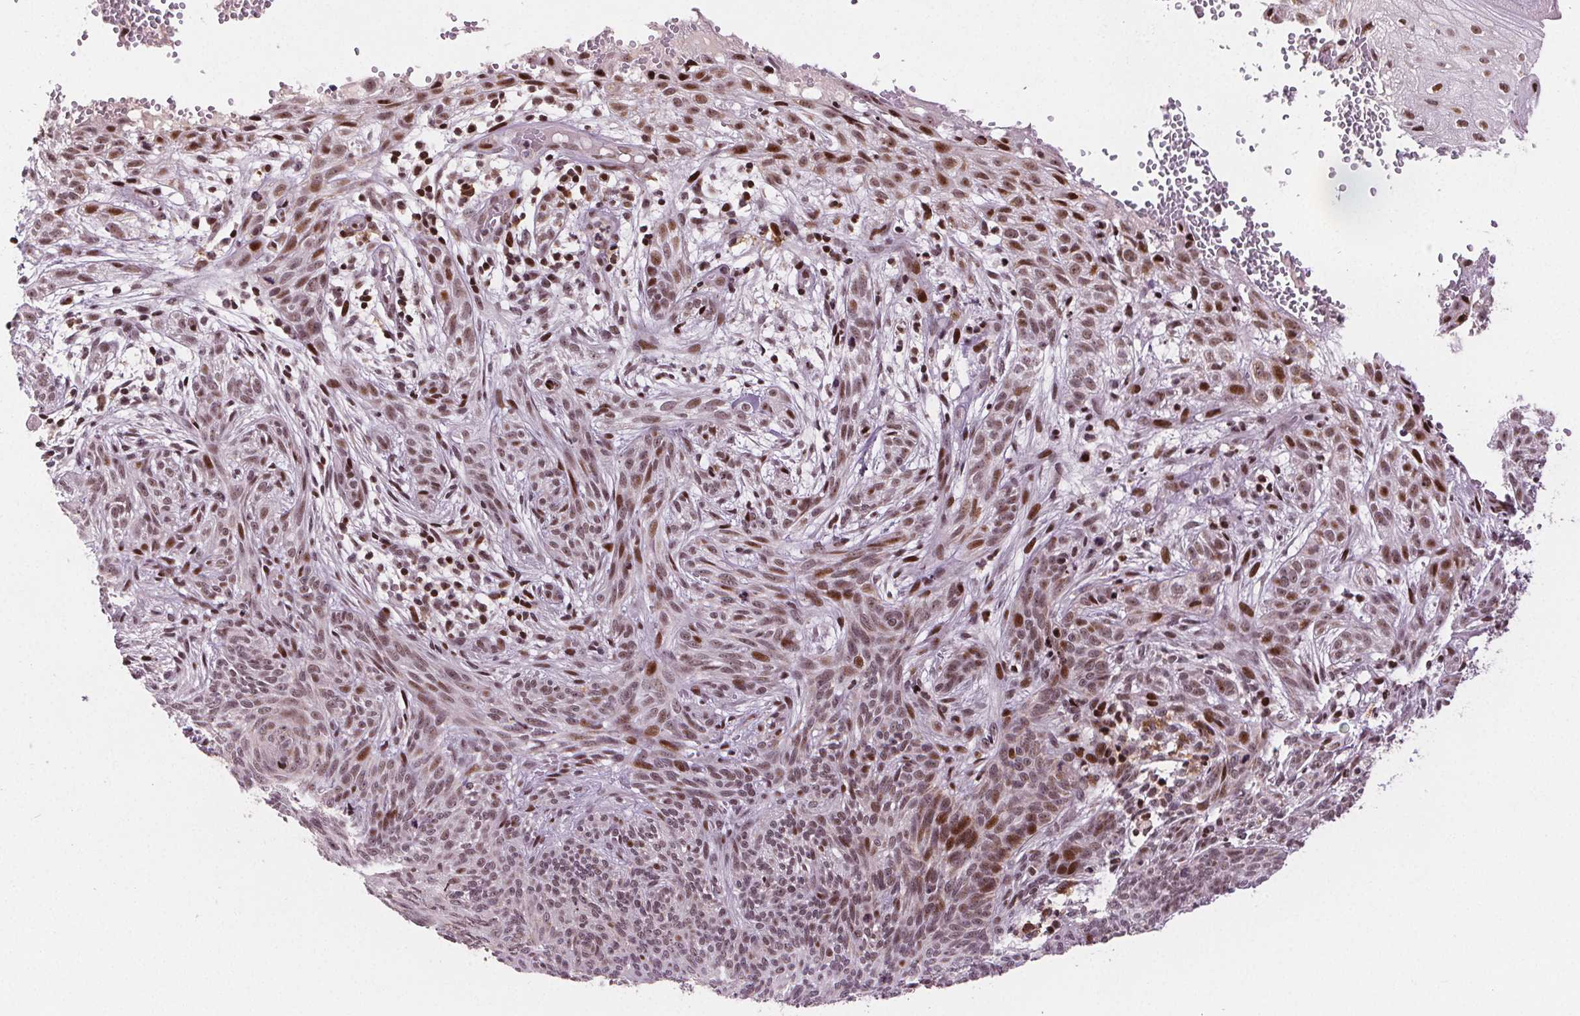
{"staining": {"intensity": "moderate", "quantity": ">75%", "location": "nuclear"}, "tissue": "skin cancer", "cell_type": "Tumor cells", "image_type": "cancer", "snomed": [{"axis": "morphology", "description": "Basal cell carcinoma"}, {"axis": "topography", "description": "Skin"}], "caption": "A brown stain shows moderate nuclear expression of a protein in human skin basal cell carcinoma tumor cells.", "gene": "SNRNP35", "patient": {"sex": "male", "age": 84}}